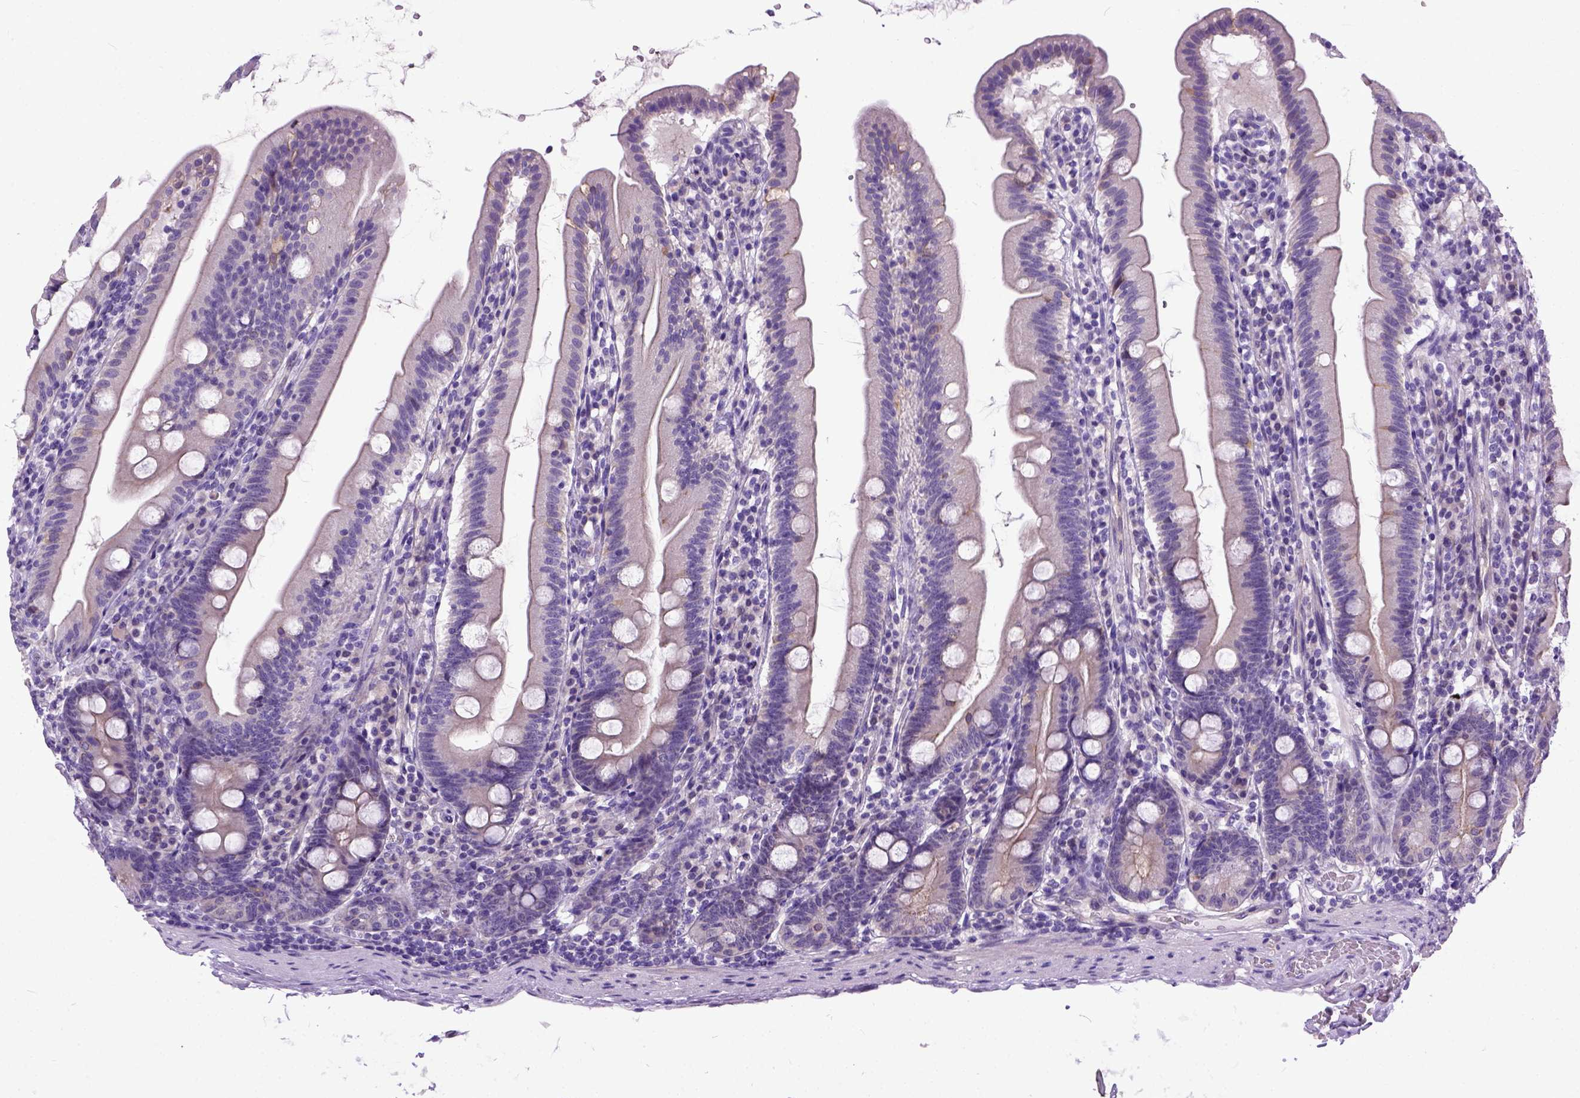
{"staining": {"intensity": "weak", "quantity": ">75%", "location": "cytoplasmic/membranous"}, "tissue": "duodenum", "cell_type": "Glandular cells", "image_type": "normal", "snomed": [{"axis": "morphology", "description": "Normal tissue, NOS"}, {"axis": "topography", "description": "Duodenum"}], "caption": "Immunohistochemistry (IHC) (DAB (3,3'-diaminobenzidine)) staining of benign duodenum shows weak cytoplasmic/membranous protein positivity in about >75% of glandular cells.", "gene": "NEK5", "patient": {"sex": "female", "age": 67}}